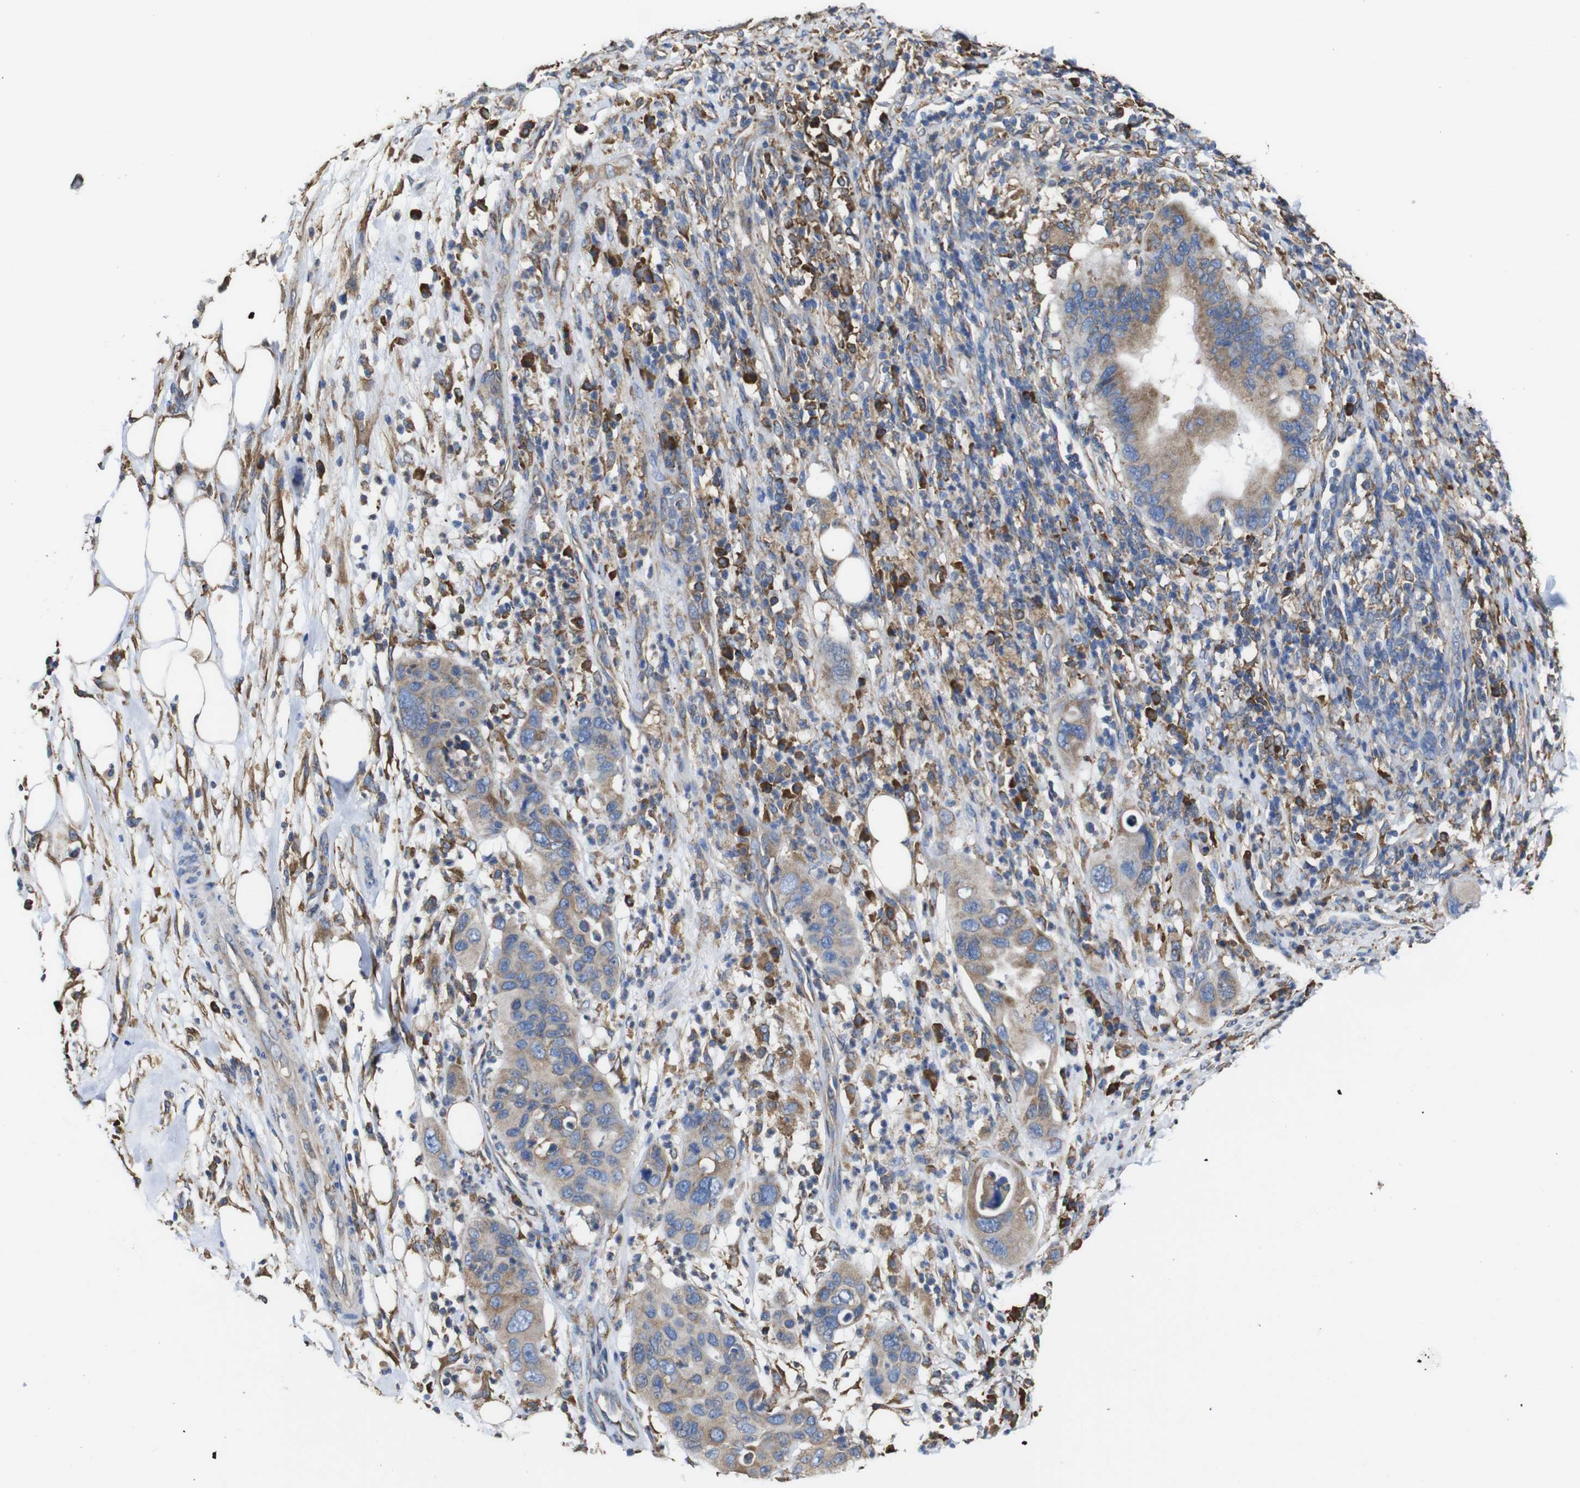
{"staining": {"intensity": "weak", "quantity": ">75%", "location": "cytoplasmic/membranous"}, "tissue": "pancreatic cancer", "cell_type": "Tumor cells", "image_type": "cancer", "snomed": [{"axis": "morphology", "description": "Adenocarcinoma, NOS"}, {"axis": "topography", "description": "Pancreas"}], "caption": "Weak cytoplasmic/membranous expression for a protein is seen in approximately >75% of tumor cells of pancreatic cancer (adenocarcinoma) using IHC.", "gene": "PPIB", "patient": {"sex": "female", "age": 71}}